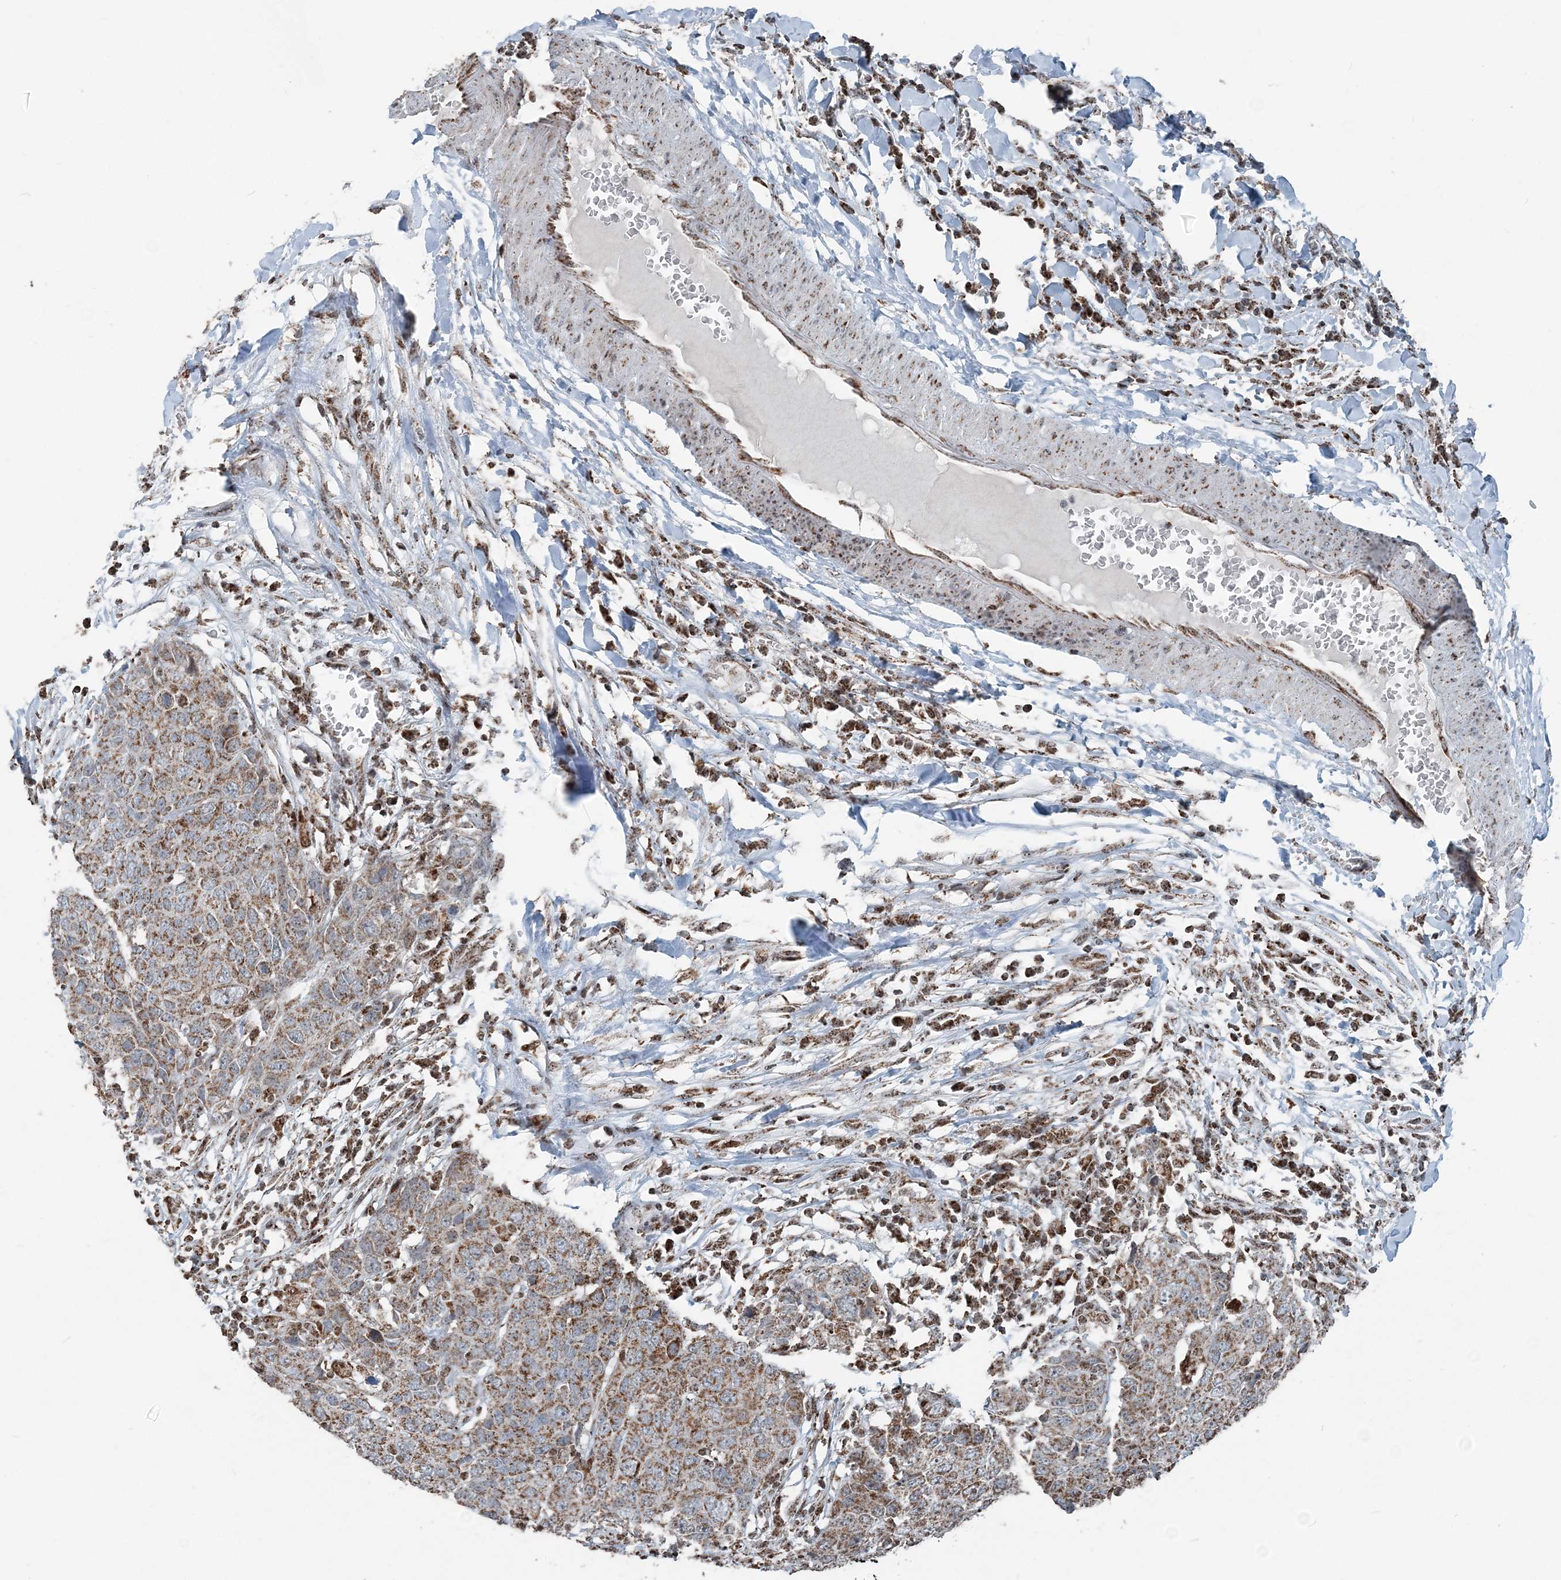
{"staining": {"intensity": "moderate", "quantity": ">75%", "location": "cytoplasmic/membranous"}, "tissue": "head and neck cancer", "cell_type": "Tumor cells", "image_type": "cancer", "snomed": [{"axis": "morphology", "description": "Squamous cell carcinoma, NOS"}, {"axis": "topography", "description": "Head-Neck"}], "caption": "Head and neck cancer (squamous cell carcinoma) tissue shows moderate cytoplasmic/membranous expression in about >75% of tumor cells, visualized by immunohistochemistry.", "gene": "SUCLG1", "patient": {"sex": "male", "age": 66}}